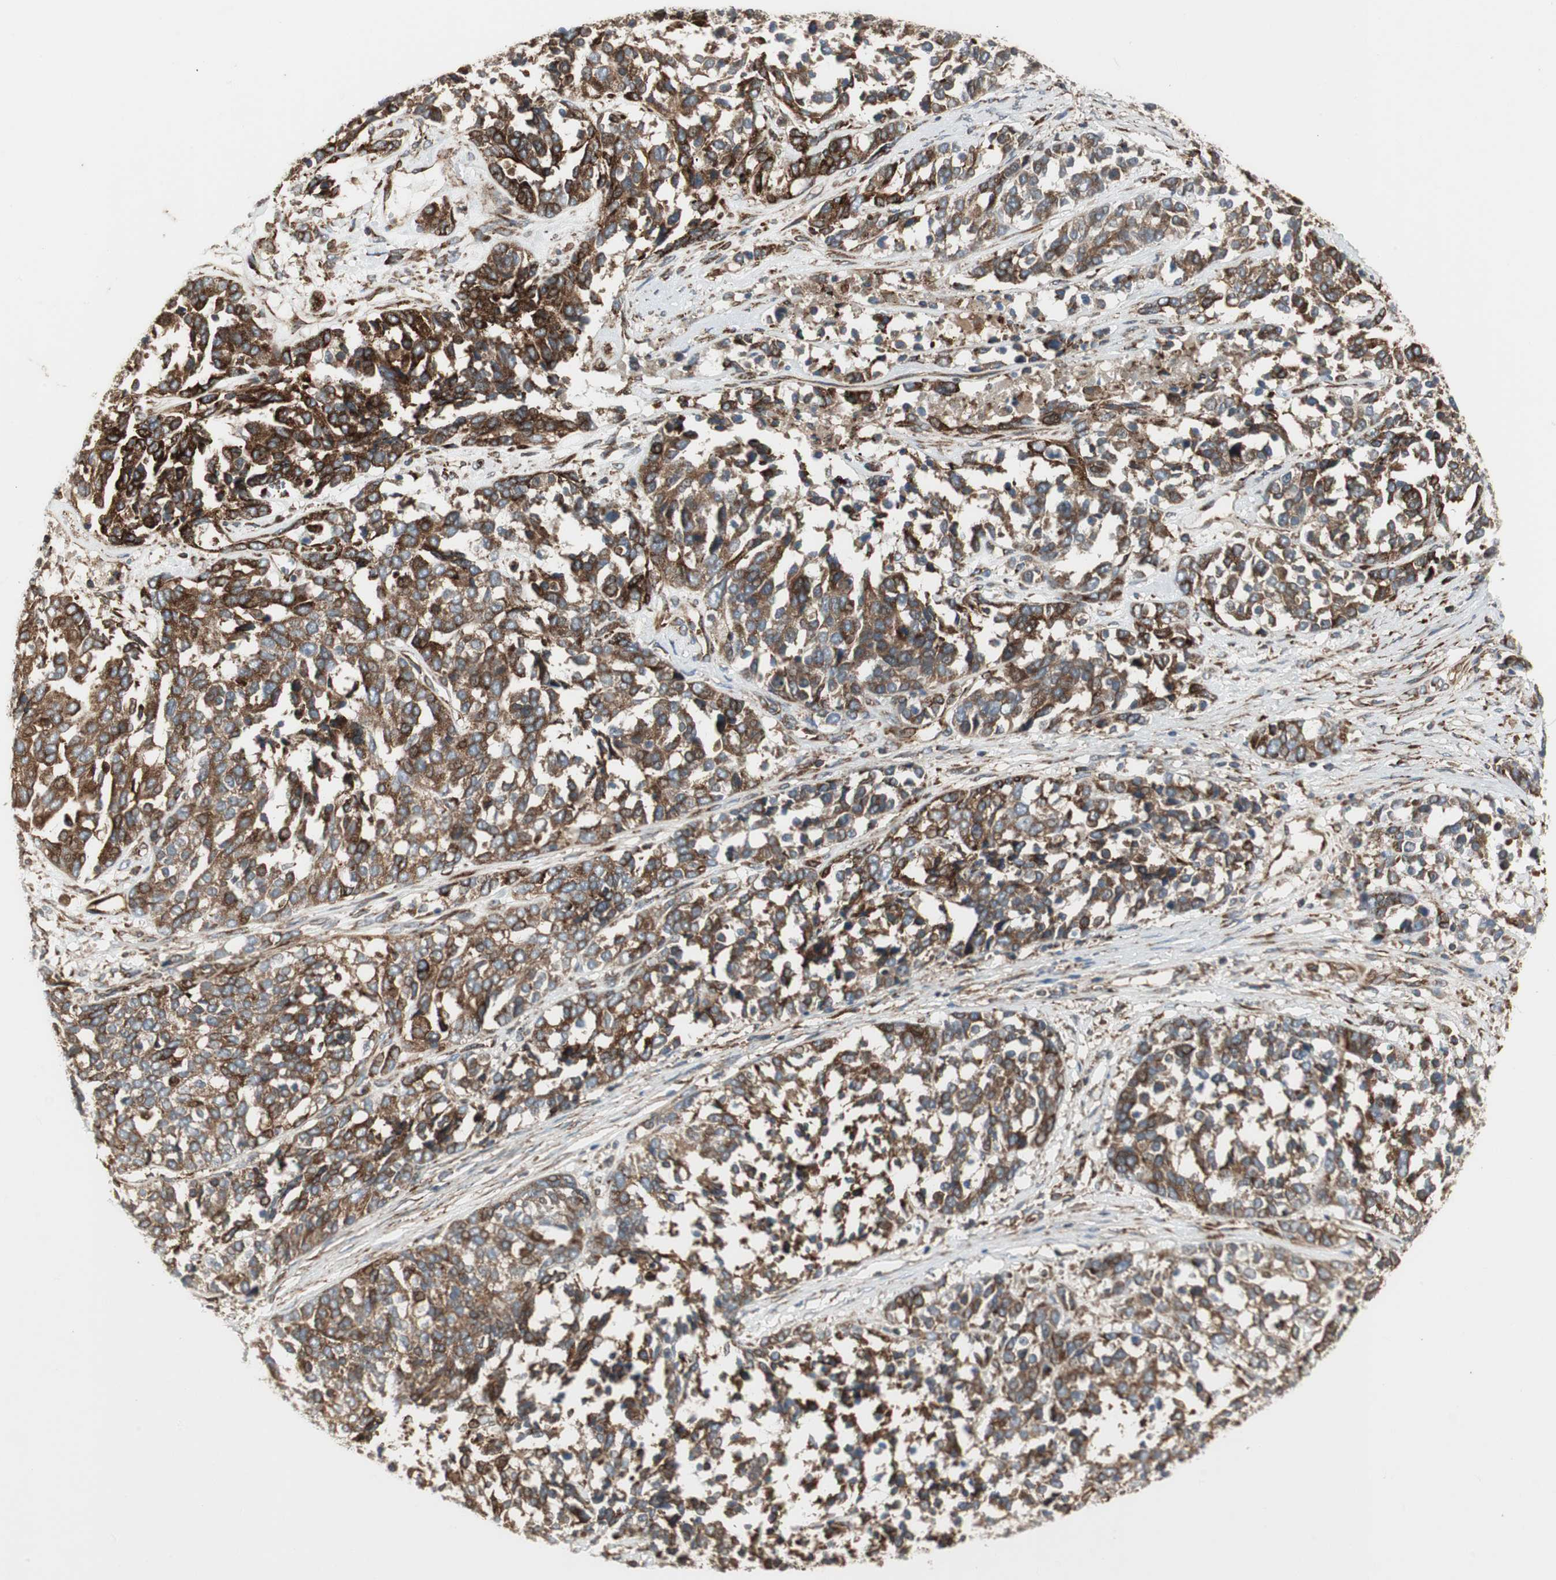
{"staining": {"intensity": "strong", "quantity": ">75%", "location": "cytoplasmic/membranous"}, "tissue": "ovarian cancer", "cell_type": "Tumor cells", "image_type": "cancer", "snomed": [{"axis": "morphology", "description": "Cystadenocarcinoma, serous, NOS"}, {"axis": "topography", "description": "Ovary"}], "caption": "Protein expression analysis of serous cystadenocarcinoma (ovarian) demonstrates strong cytoplasmic/membranous positivity in approximately >75% of tumor cells. (DAB IHC, brown staining for protein, blue staining for nuclei).", "gene": "PRKG1", "patient": {"sex": "female", "age": 44}}